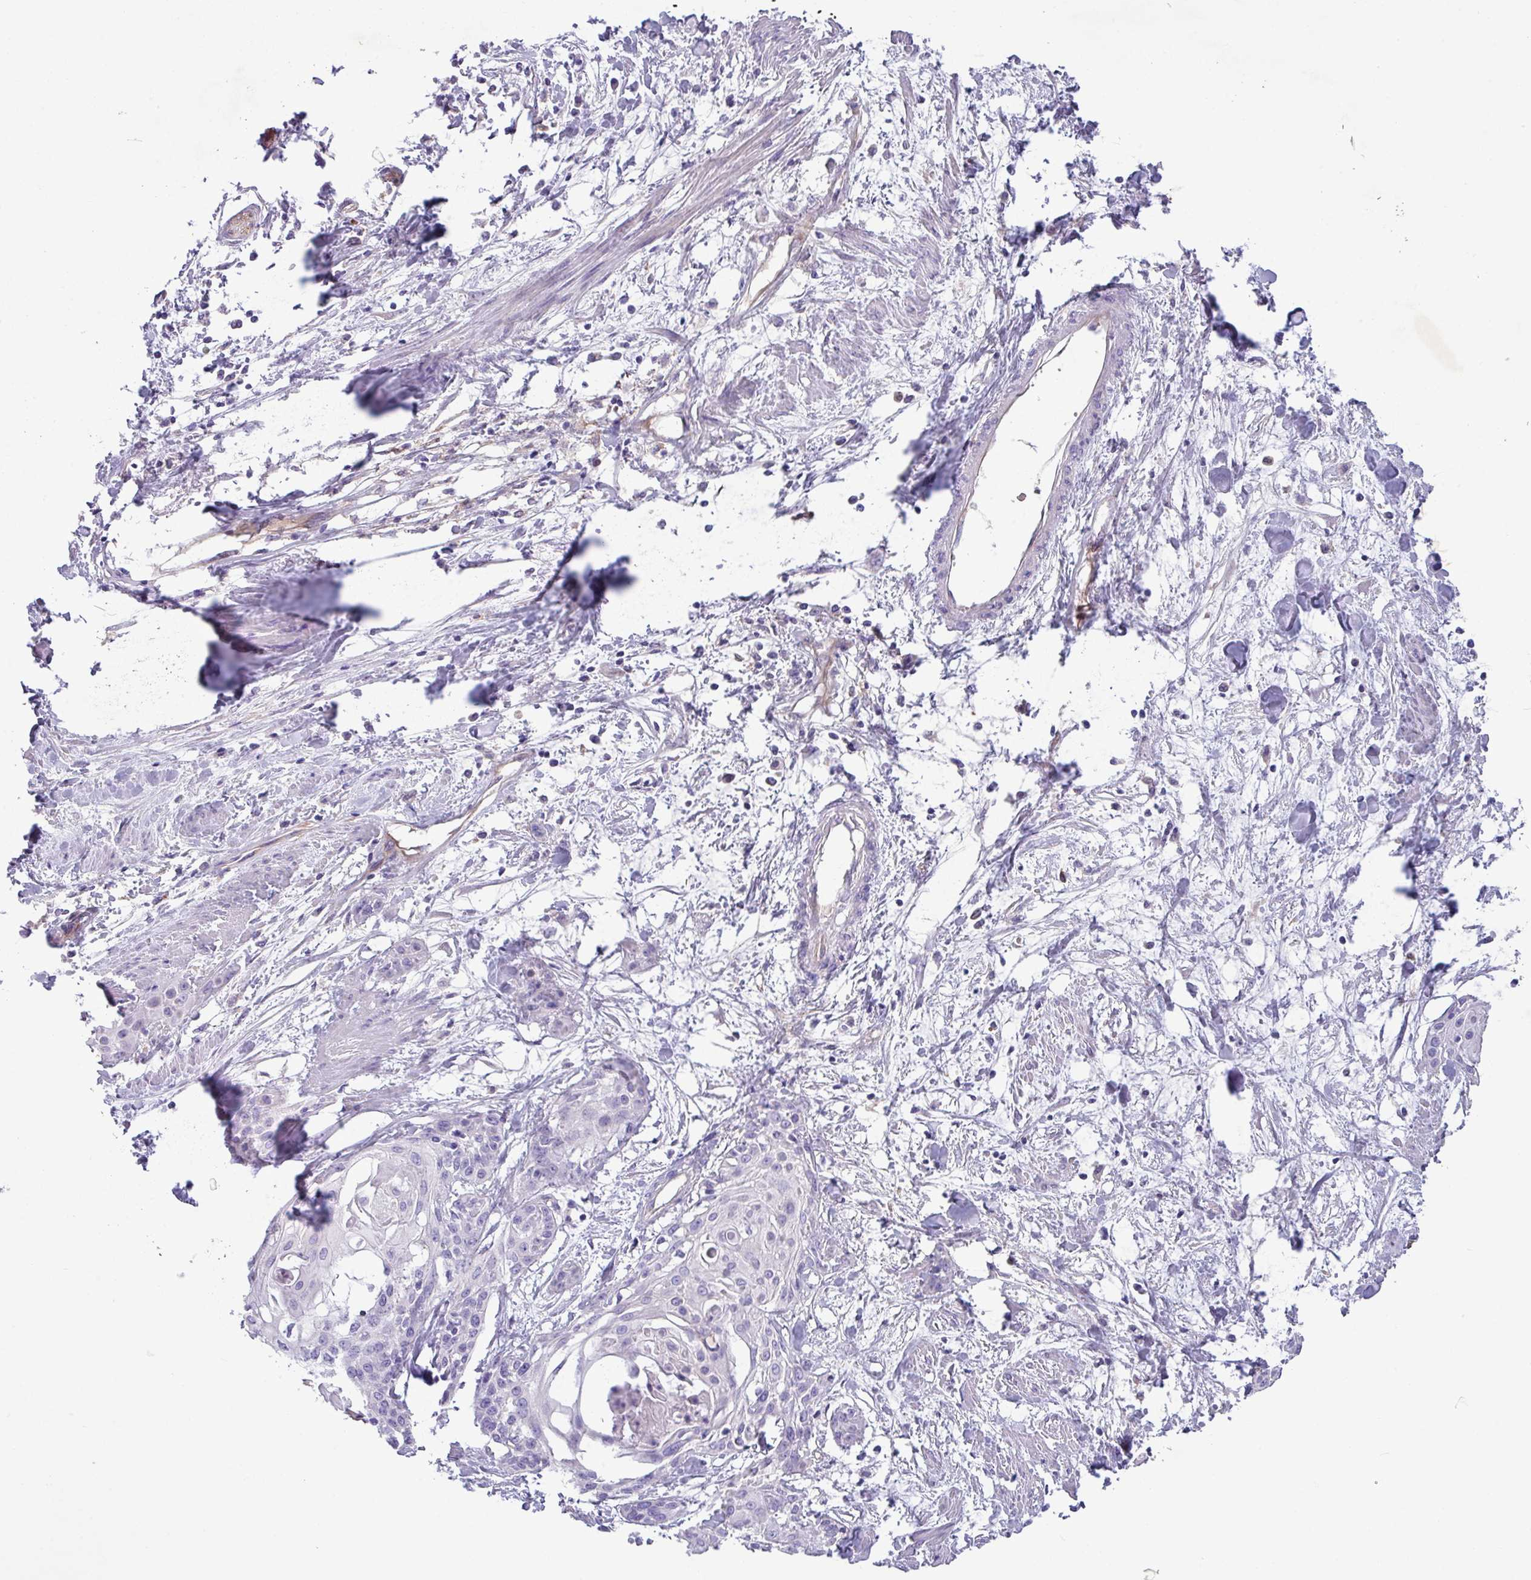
{"staining": {"intensity": "negative", "quantity": "none", "location": "none"}, "tissue": "cervical cancer", "cell_type": "Tumor cells", "image_type": "cancer", "snomed": [{"axis": "morphology", "description": "Squamous cell carcinoma, NOS"}, {"axis": "topography", "description": "Cervix"}], "caption": "Immunohistochemical staining of human cervical cancer (squamous cell carcinoma) demonstrates no significant positivity in tumor cells.", "gene": "KIRREL3", "patient": {"sex": "female", "age": 57}}